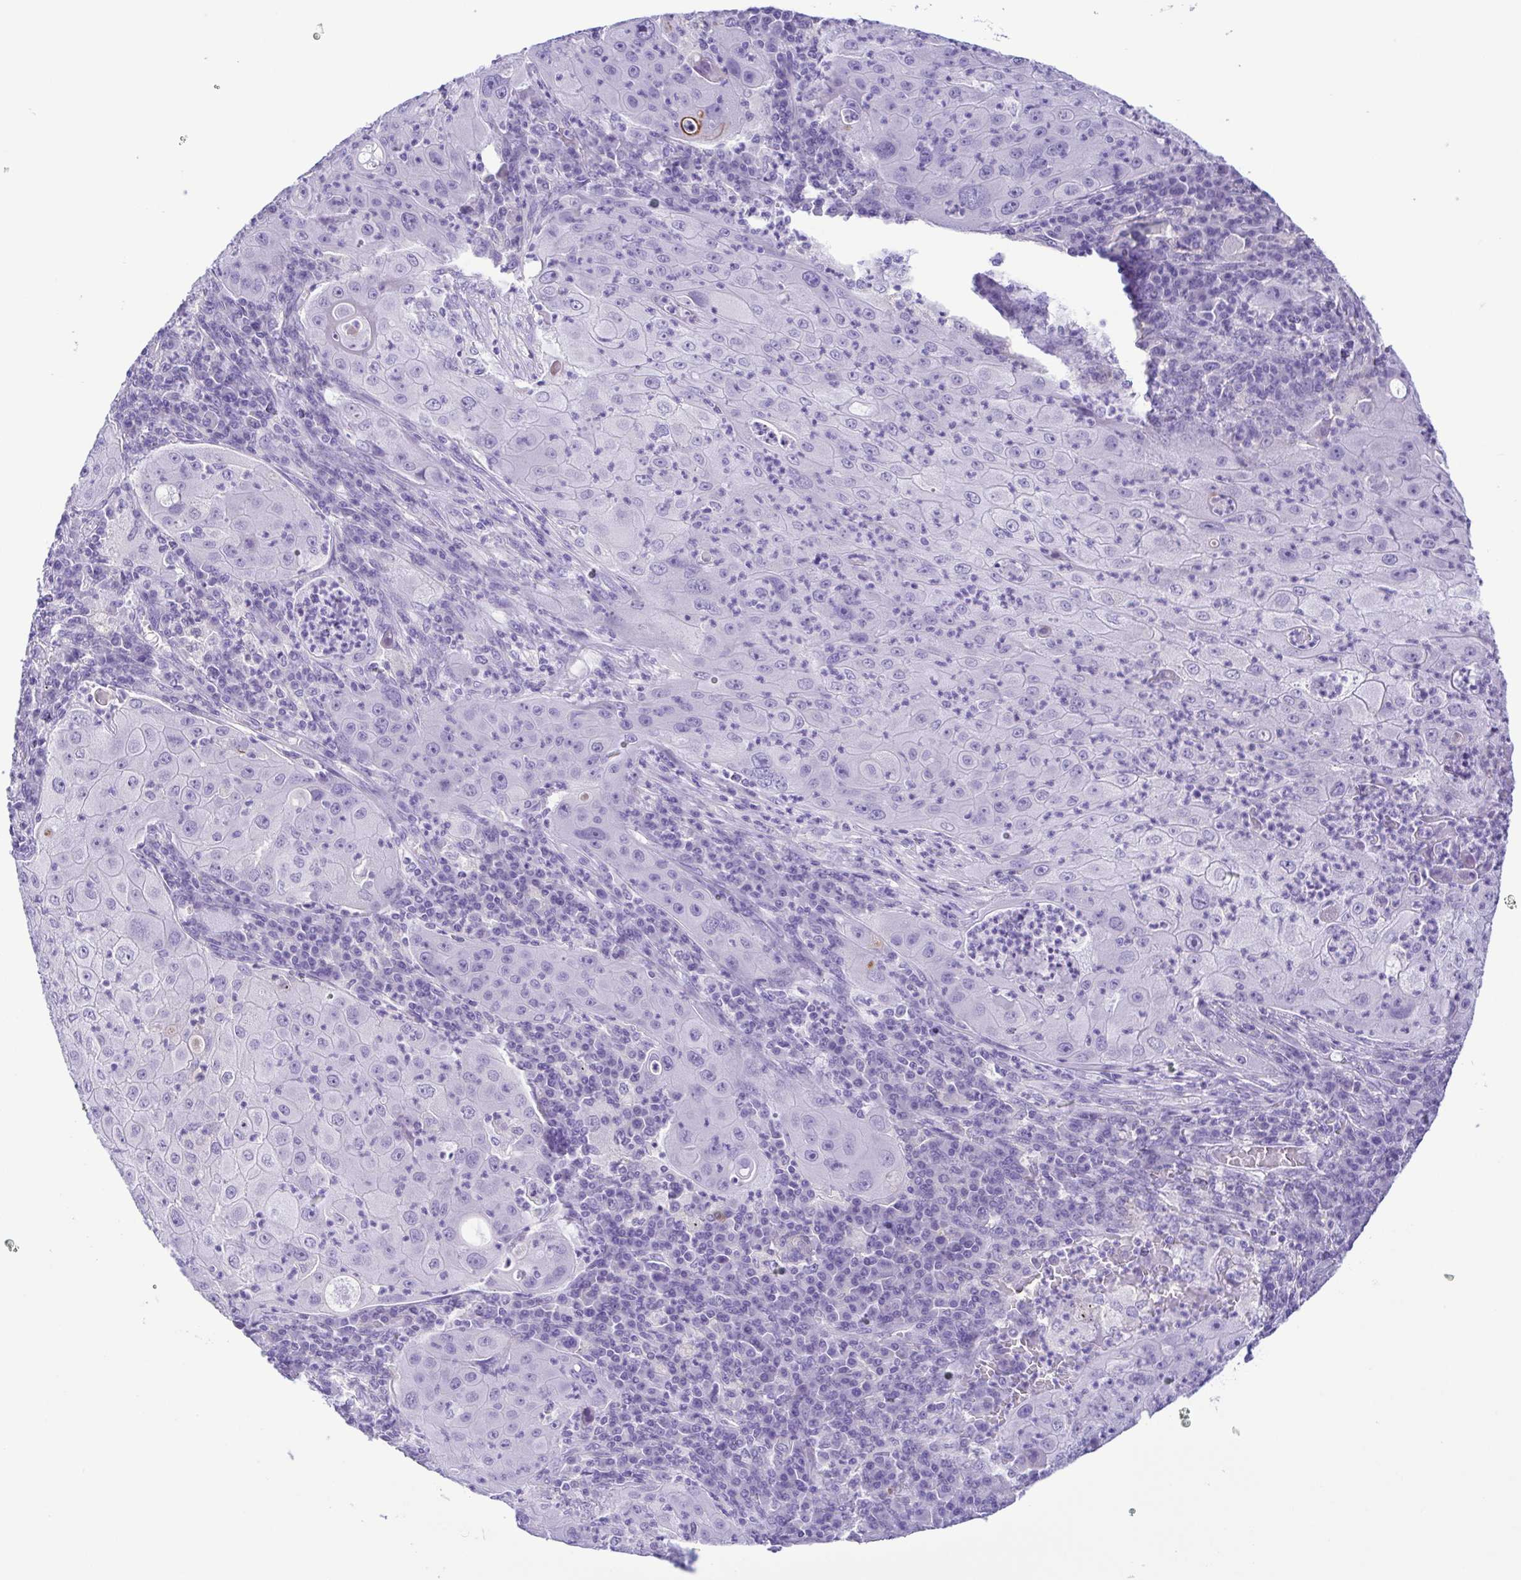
{"staining": {"intensity": "negative", "quantity": "none", "location": "none"}, "tissue": "lung cancer", "cell_type": "Tumor cells", "image_type": "cancer", "snomed": [{"axis": "morphology", "description": "Squamous cell carcinoma, NOS"}, {"axis": "topography", "description": "Lung"}], "caption": "The micrograph demonstrates no staining of tumor cells in squamous cell carcinoma (lung). (DAB (3,3'-diaminobenzidine) immunohistochemistry, high magnification).", "gene": "OVGP1", "patient": {"sex": "female", "age": 59}}